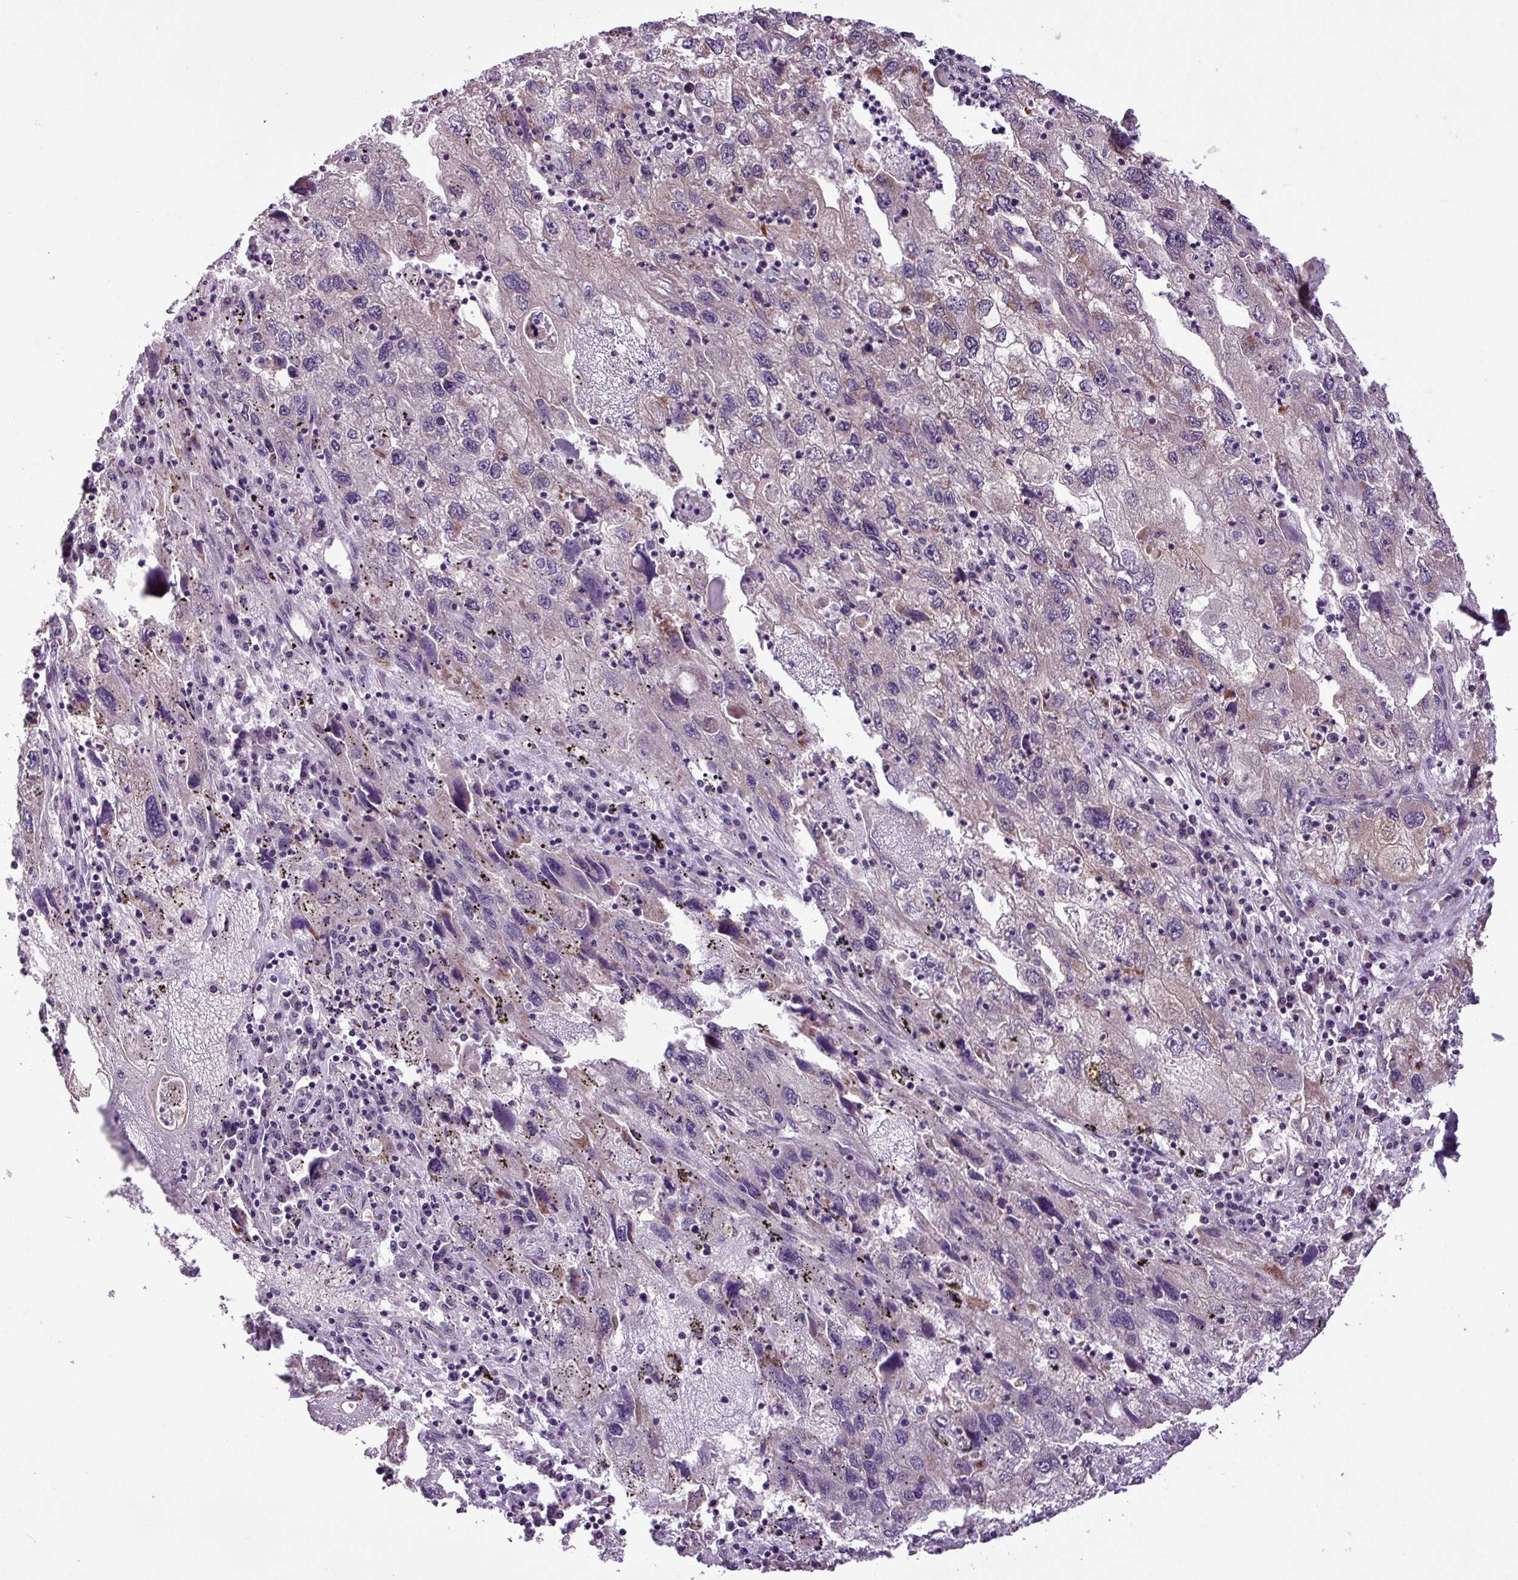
{"staining": {"intensity": "weak", "quantity": "<25%", "location": "cytoplasmic/membranous"}, "tissue": "endometrial cancer", "cell_type": "Tumor cells", "image_type": "cancer", "snomed": [{"axis": "morphology", "description": "Adenocarcinoma, NOS"}, {"axis": "topography", "description": "Endometrium"}], "caption": "A micrograph of human endometrial cancer is negative for staining in tumor cells. (IHC, brightfield microscopy, high magnification).", "gene": "TIMM10B", "patient": {"sex": "female", "age": 49}}